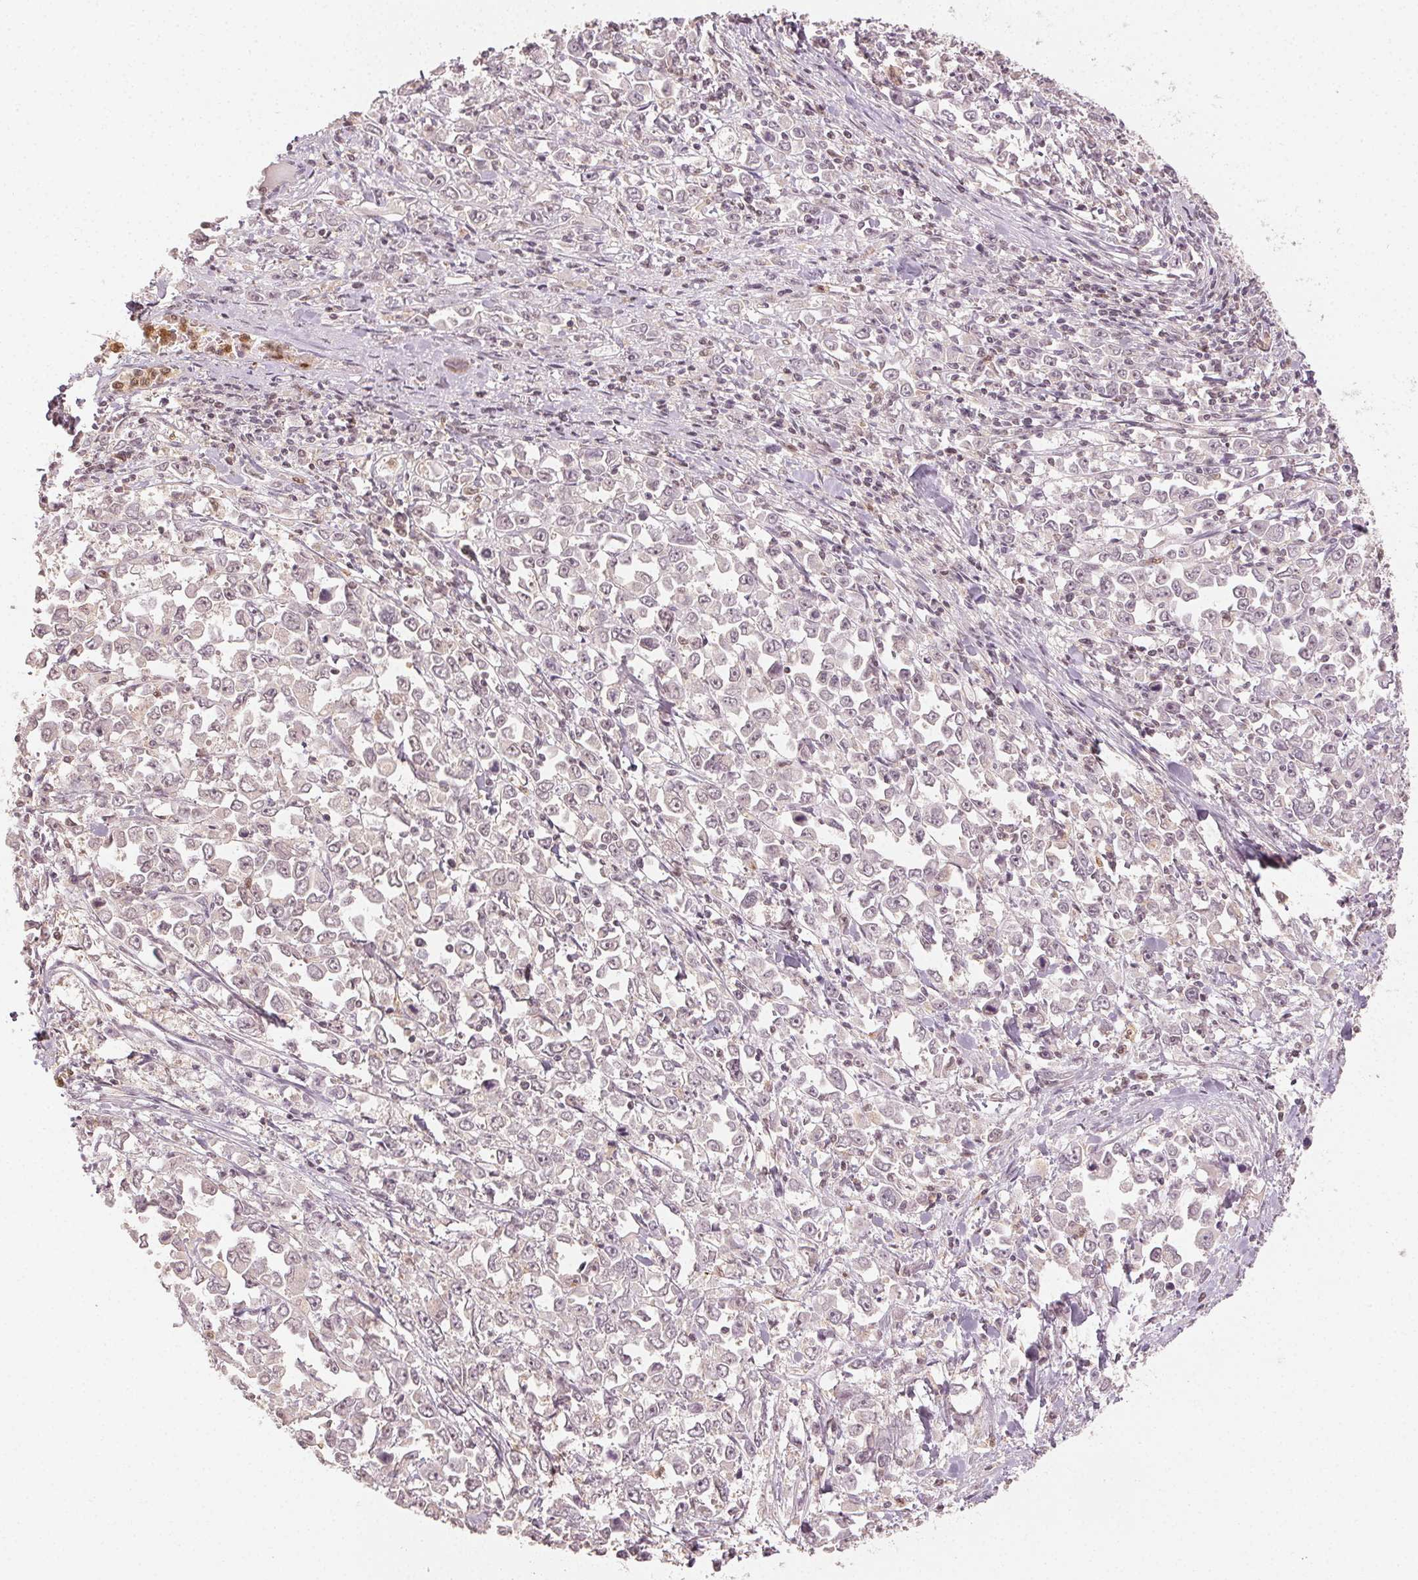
{"staining": {"intensity": "negative", "quantity": "none", "location": "none"}, "tissue": "stomach cancer", "cell_type": "Tumor cells", "image_type": "cancer", "snomed": [{"axis": "morphology", "description": "Adenocarcinoma, NOS"}, {"axis": "topography", "description": "Stomach, upper"}], "caption": "Stomach cancer stained for a protein using immunohistochemistry (IHC) demonstrates no positivity tumor cells.", "gene": "MAPK14", "patient": {"sex": "male", "age": 70}}